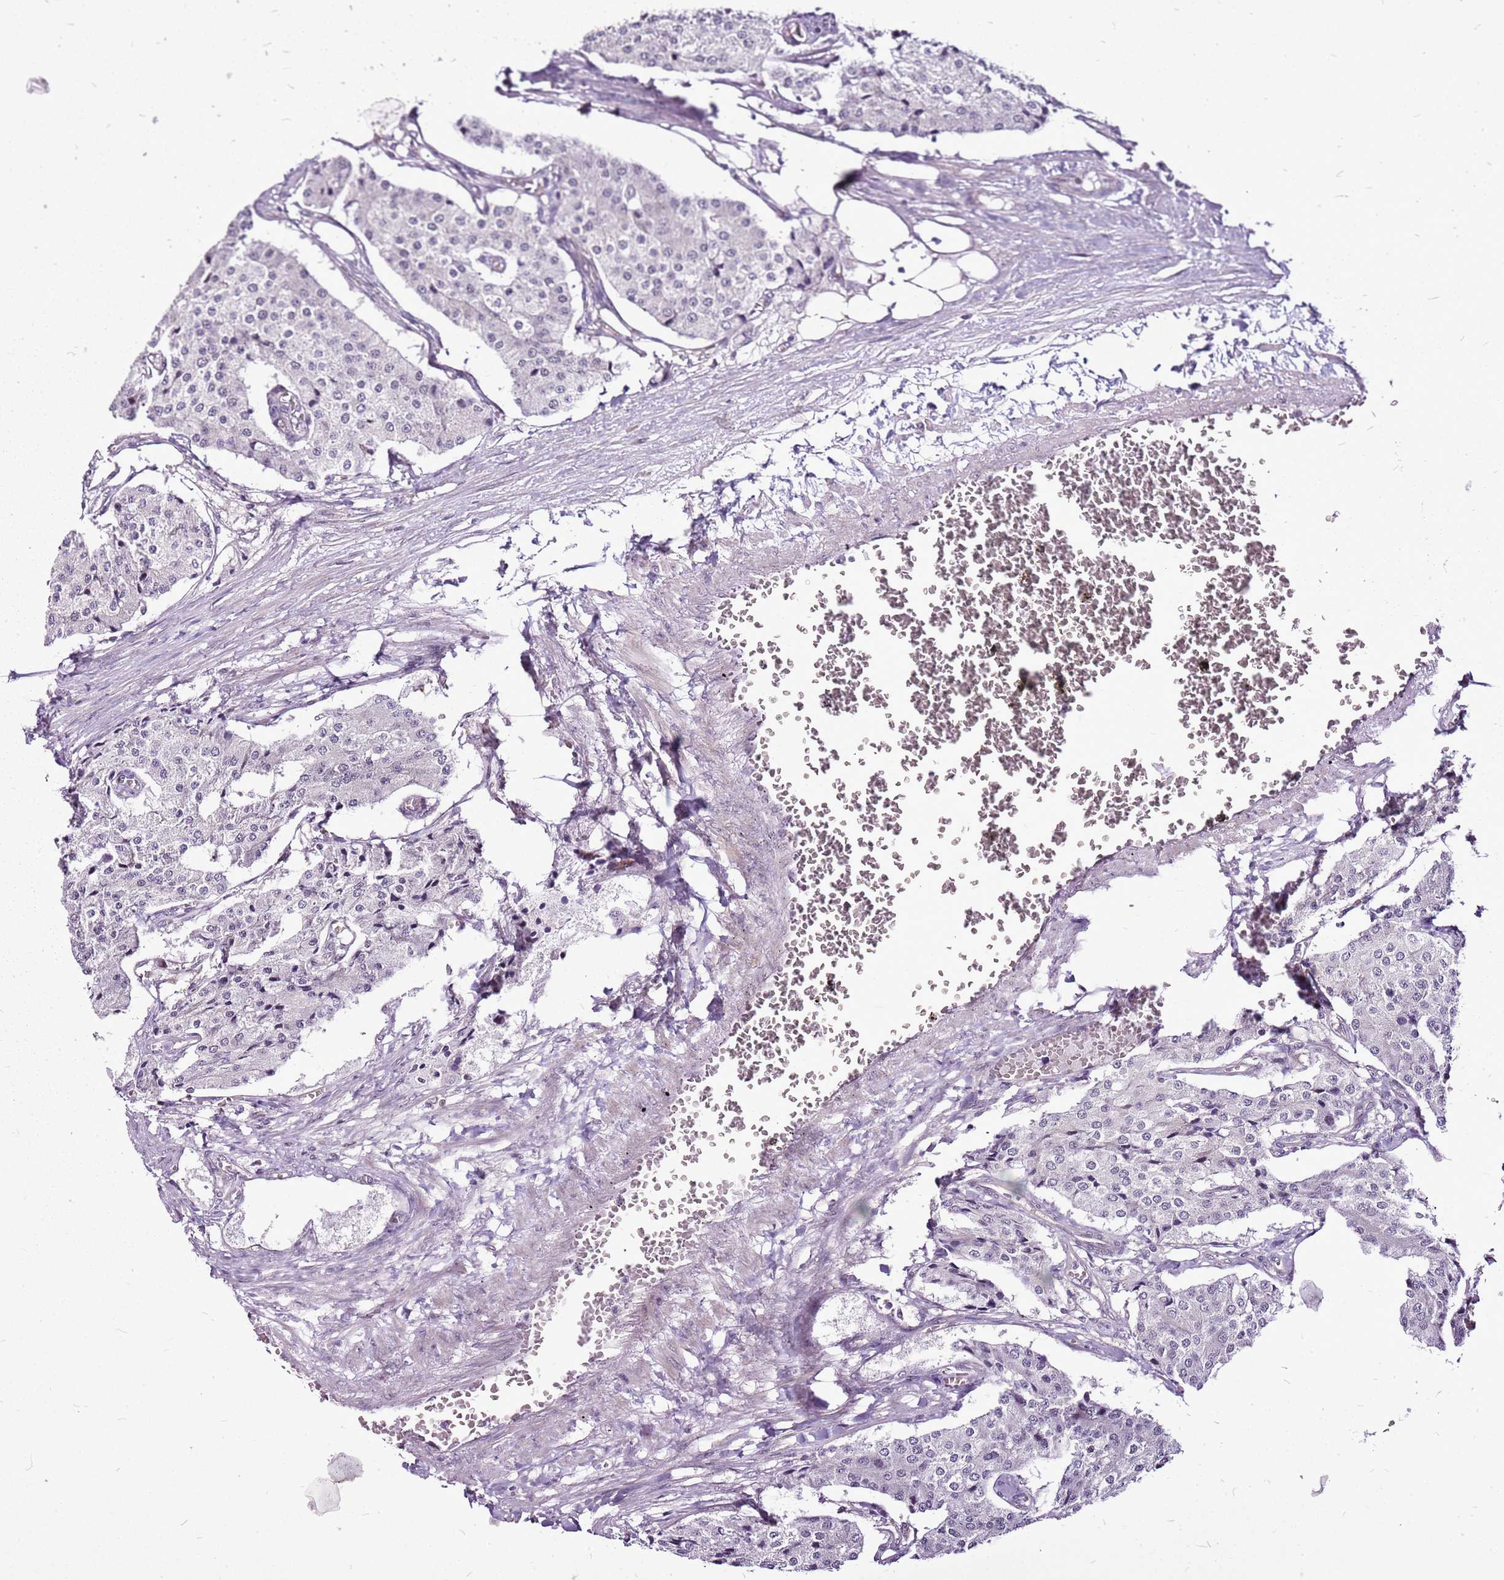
{"staining": {"intensity": "negative", "quantity": "none", "location": "none"}, "tissue": "carcinoid", "cell_type": "Tumor cells", "image_type": "cancer", "snomed": [{"axis": "morphology", "description": "Carcinoid, malignant, NOS"}, {"axis": "topography", "description": "Colon"}], "caption": "A high-resolution histopathology image shows immunohistochemistry (IHC) staining of carcinoid, which shows no significant positivity in tumor cells.", "gene": "CCDC166", "patient": {"sex": "female", "age": 52}}